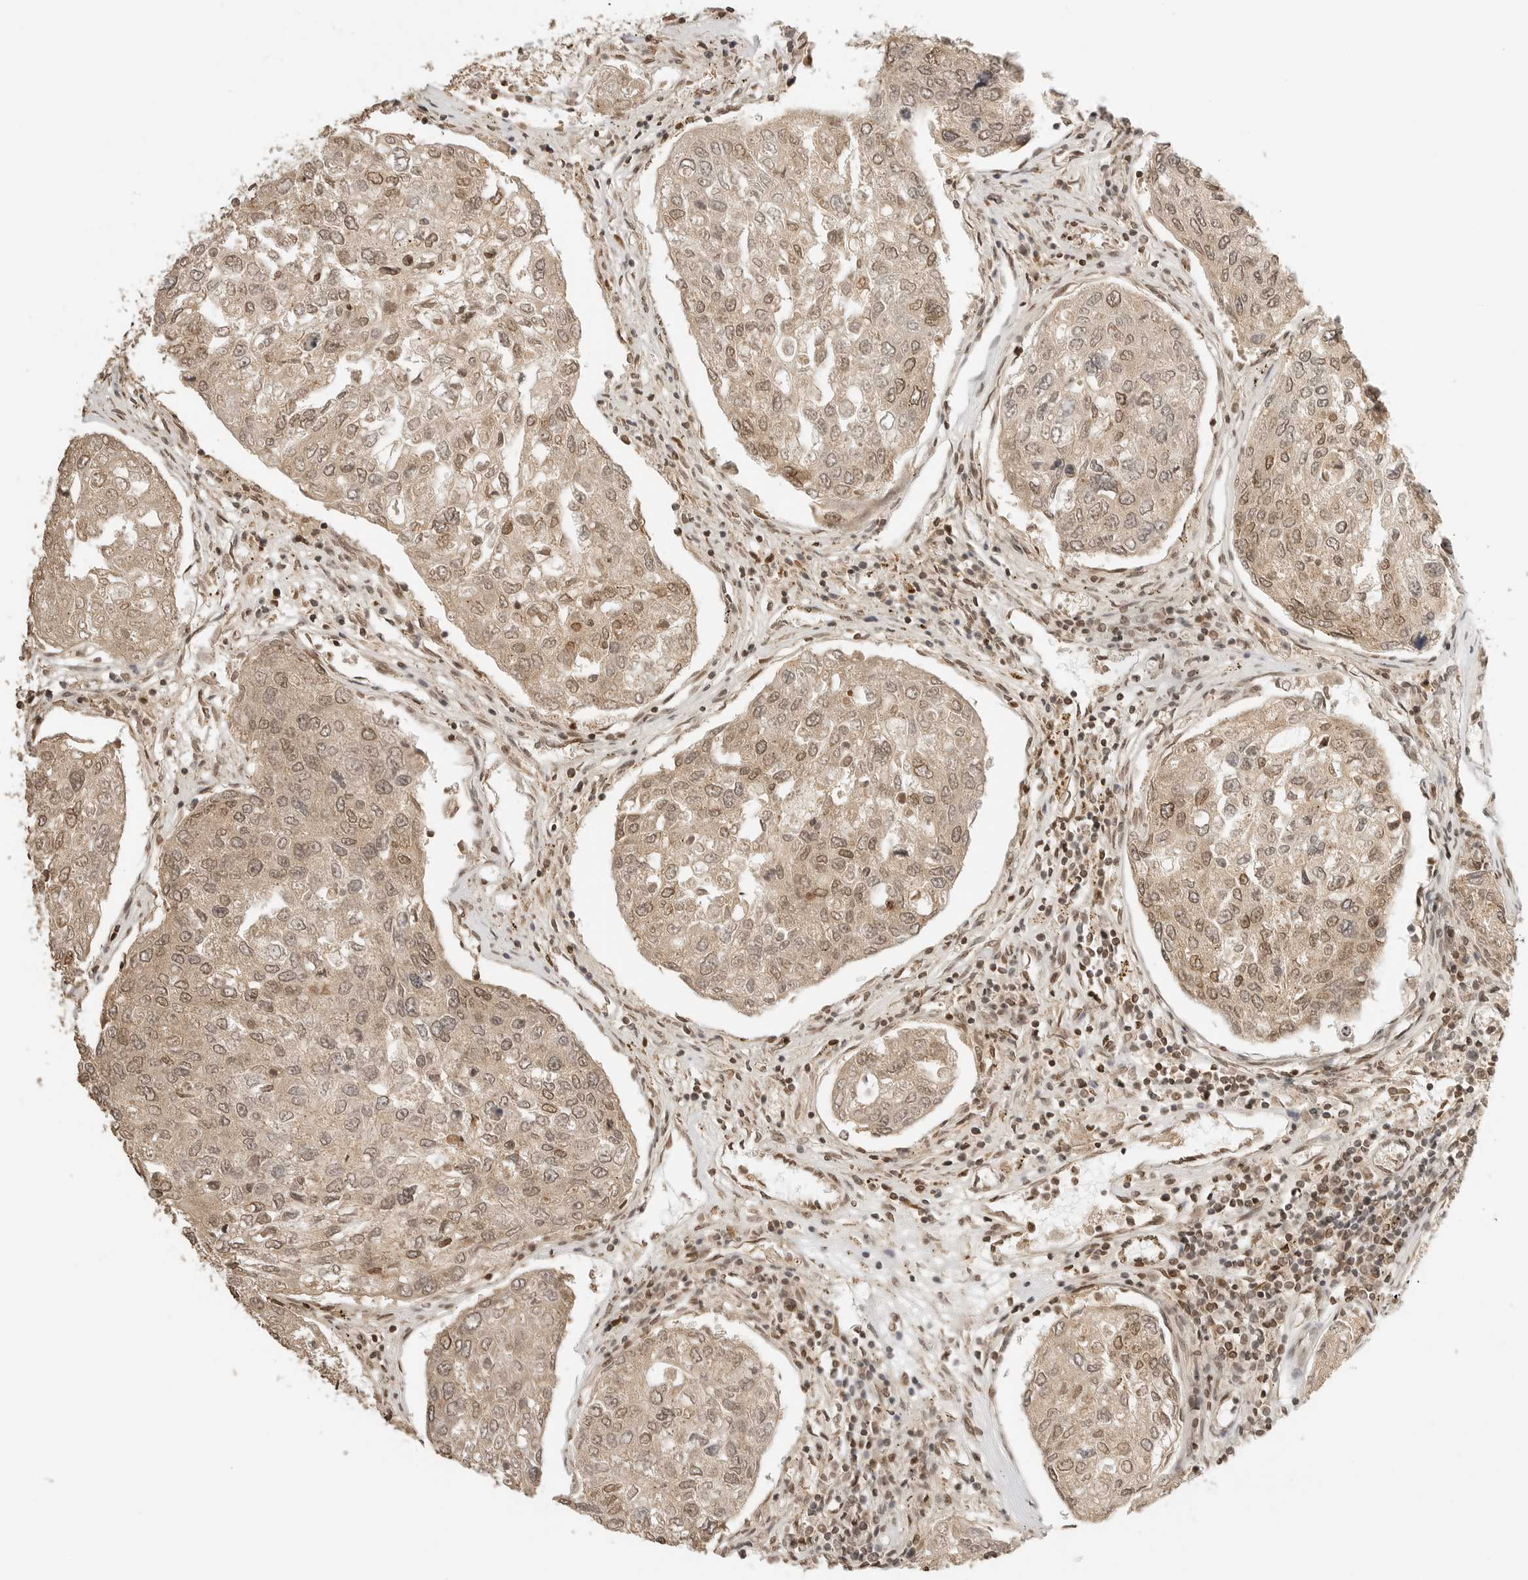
{"staining": {"intensity": "moderate", "quantity": ">75%", "location": "cytoplasmic/membranous,nuclear"}, "tissue": "urothelial cancer", "cell_type": "Tumor cells", "image_type": "cancer", "snomed": [{"axis": "morphology", "description": "Urothelial carcinoma, High grade"}, {"axis": "topography", "description": "Lymph node"}, {"axis": "topography", "description": "Urinary bladder"}], "caption": "Brown immunohistochemical staining in urothelial carcinoma (high-grade) exhibits moderate cytoplasmic/membranous and nuclear expression in about >75% of tumor cells.", "gene": "POLH", "patient": {"sex": "male", "age": 51}}